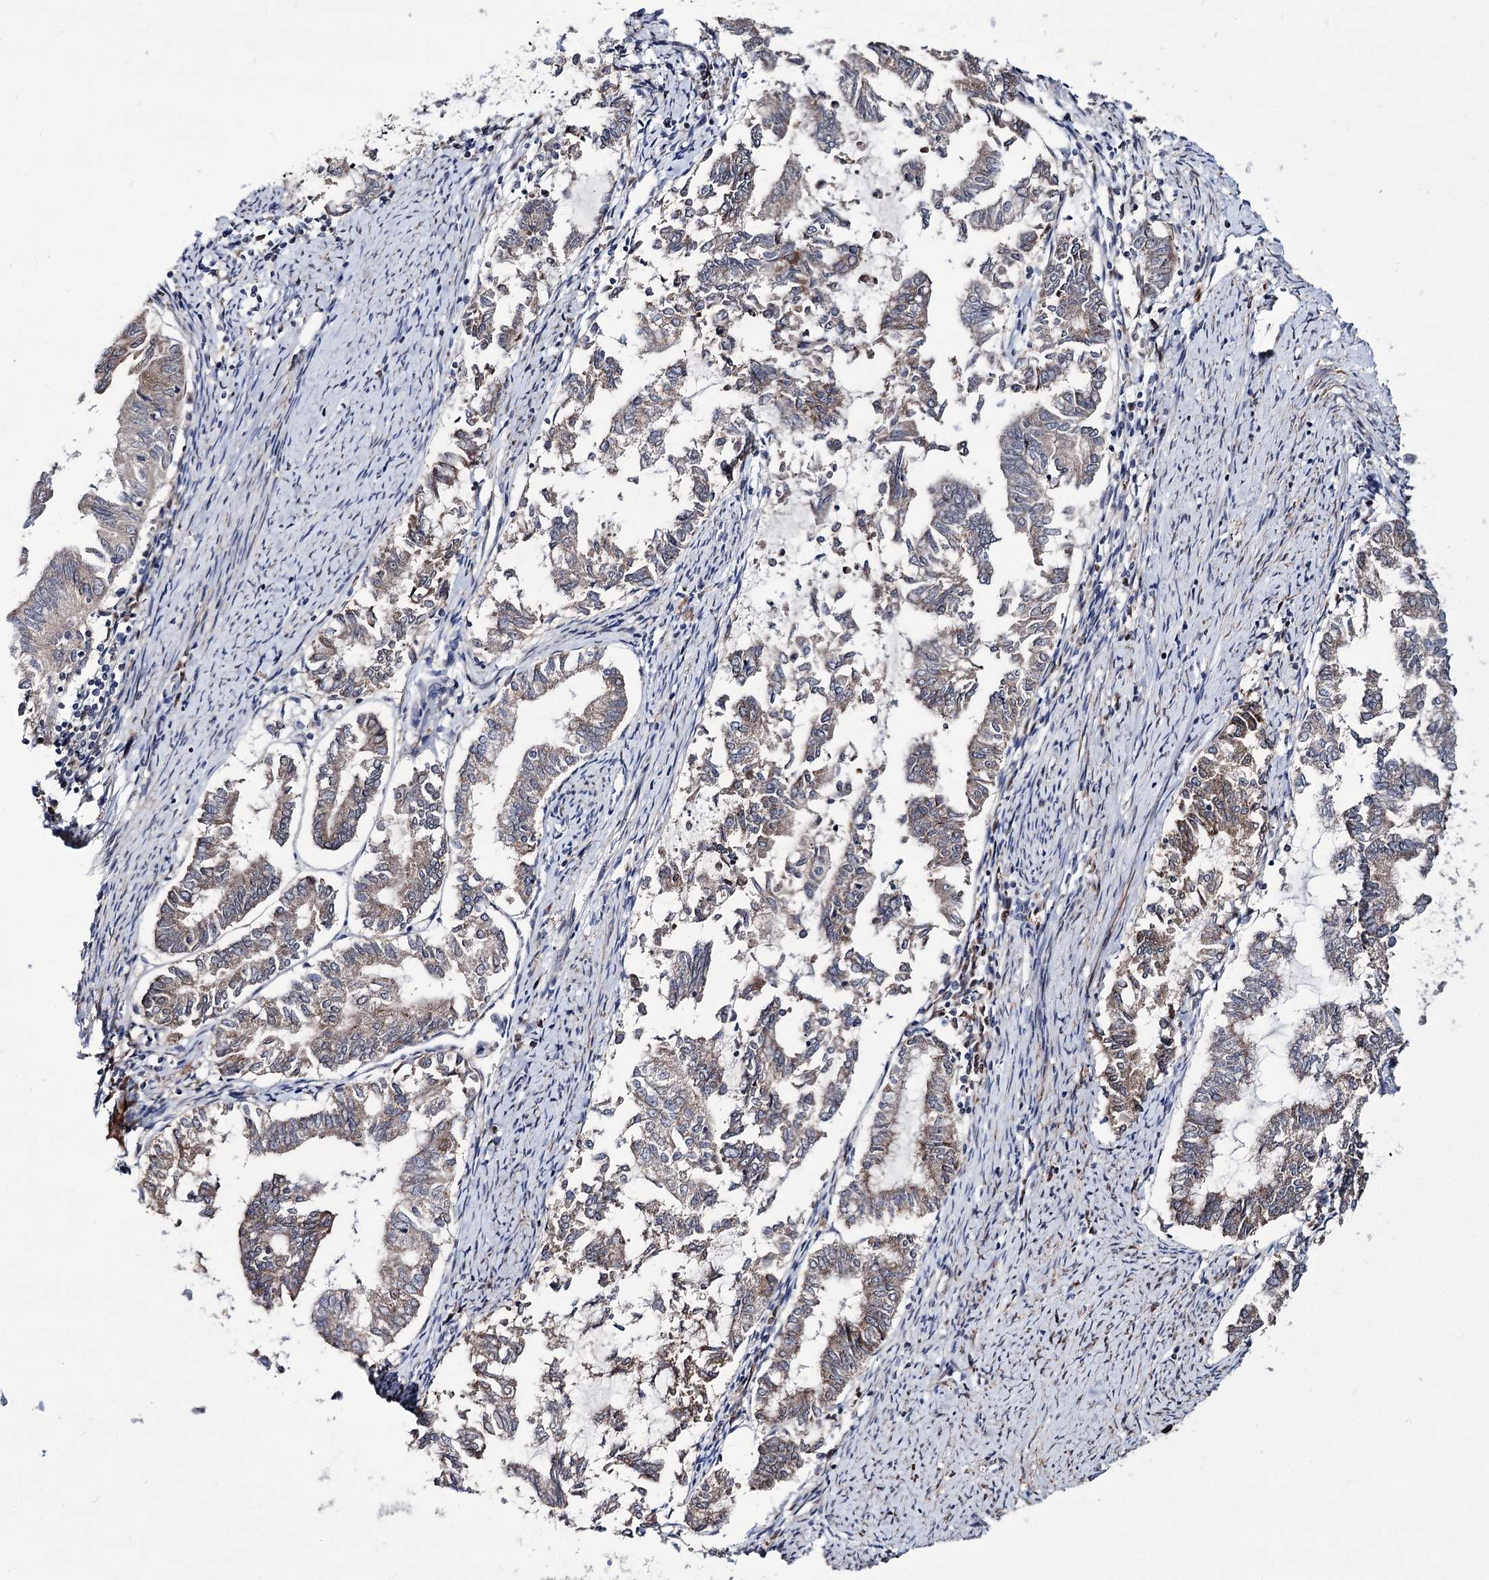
{"staining": {"intensity": "weak", "quantity": ">75%", "location": "cytoplasmic/membranous"}, "tissue": "endometrial cancer", "cell_type": "Tumor cells", "image_type": "cancer", "snomed": [{"axis": "morphology", "description": "Adenocarcinoma, NOS"}, {"axis": "topography", "description": "Endometrium"}], "caption": "A micrograph of human endometrial cancer stained for a protein displays weak cytoplasmic/membranous brown staining in tumor cells. Using DAB (3,3'-diaminobenzidine) (brown) and hematoxylin (blue) stains, captured at high magnification using brightfield microscopy.", "gene": "PPRC1", "patient": {"sex": "female", "age": 79}}